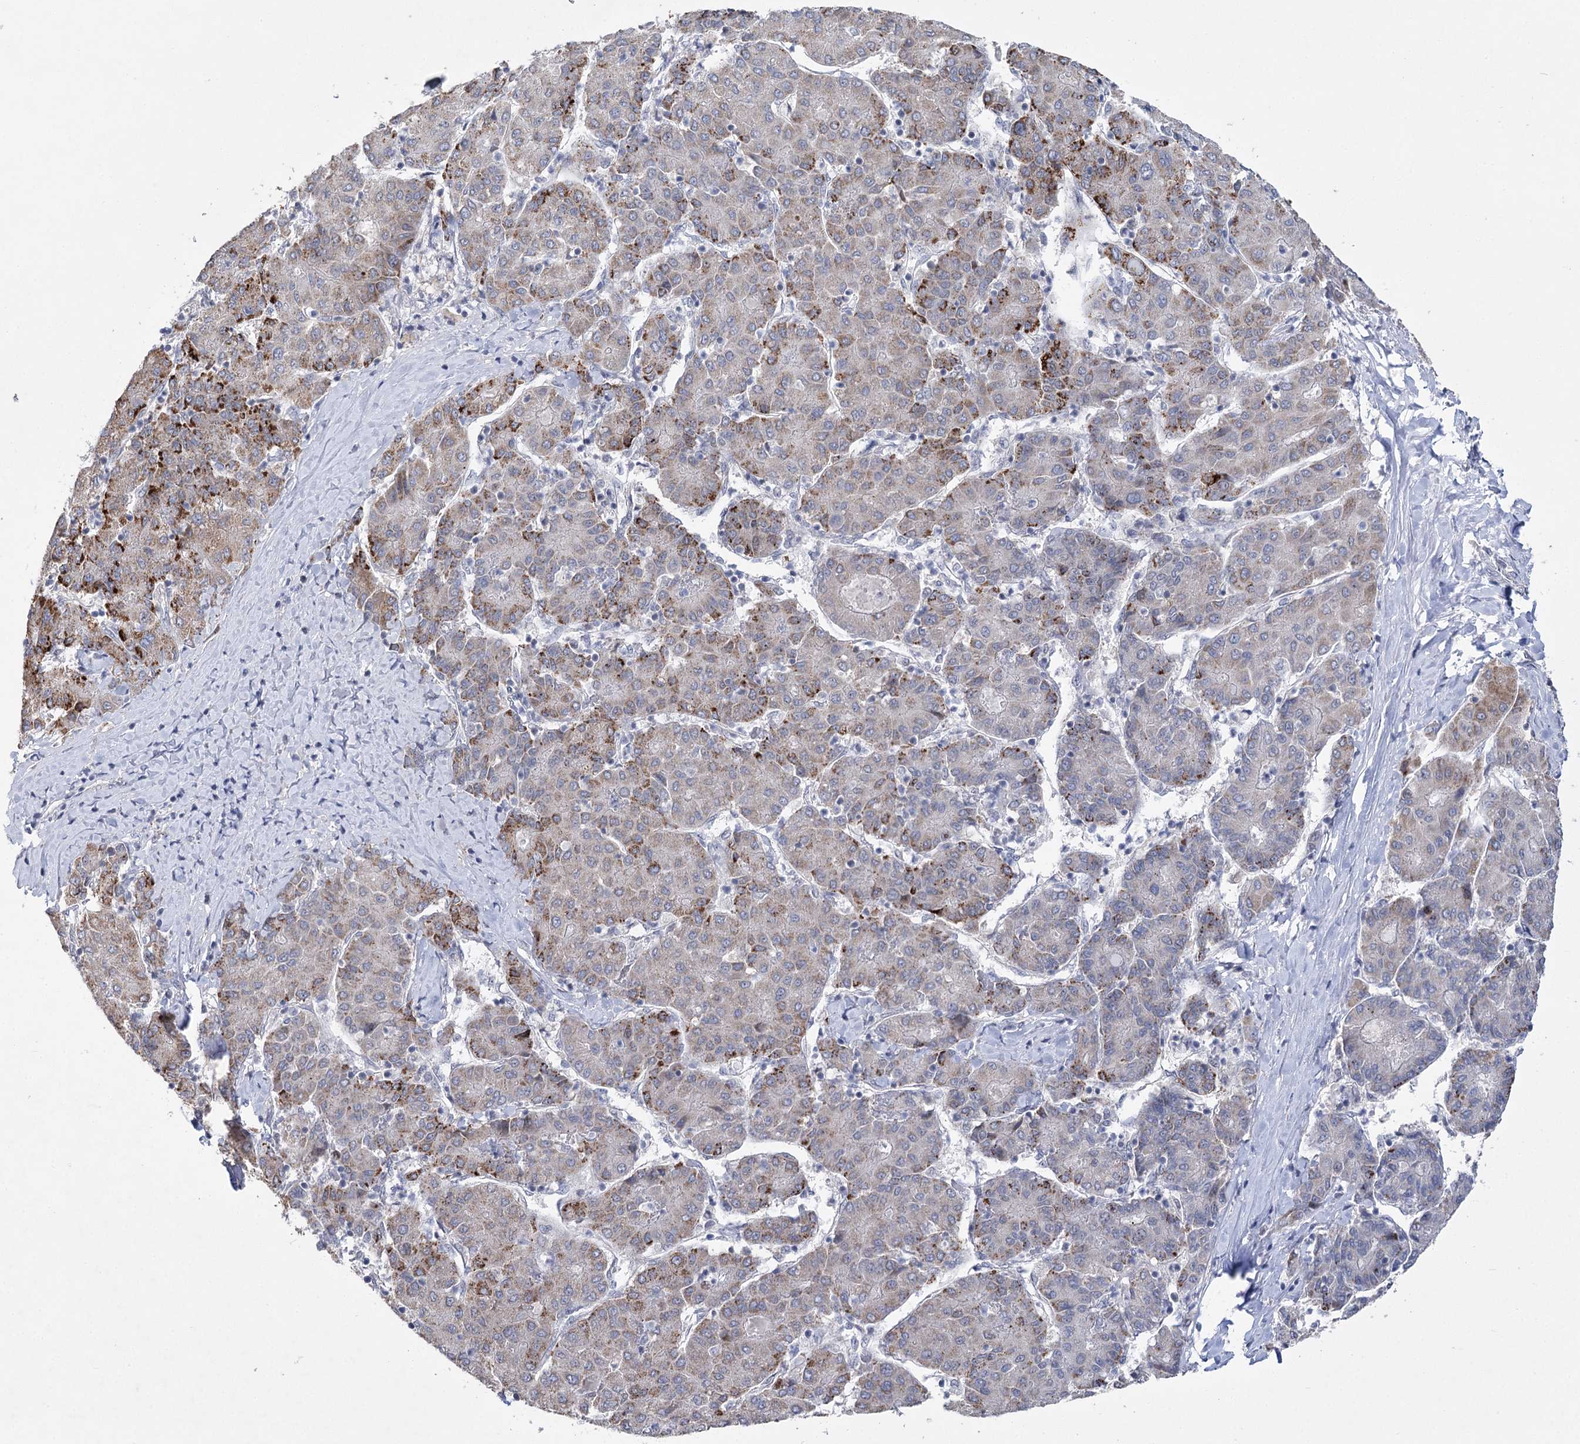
{"staining": {"intensity": "moderate", "quantity": "<25%", "location": "cytoplasmic/membranous"}, "tissue": "liver cancer", "cell_type": "Tumor cells", "image_type": "cancer", "snomed": [{"axis": "morphology", "description": "Carcinoma, Hepatocellular, NOS"}, {"axis": "topography", "description": "Liver"}], "caption": "This is a histology image of IHC staining of liver cancer (hepatocellular carcinoma), which shows moderate staining in the cytoplasmic/membranous of tumor cells.", "gene": "PHYHIPL", "patient": {"sex": "male", "age": 65}}